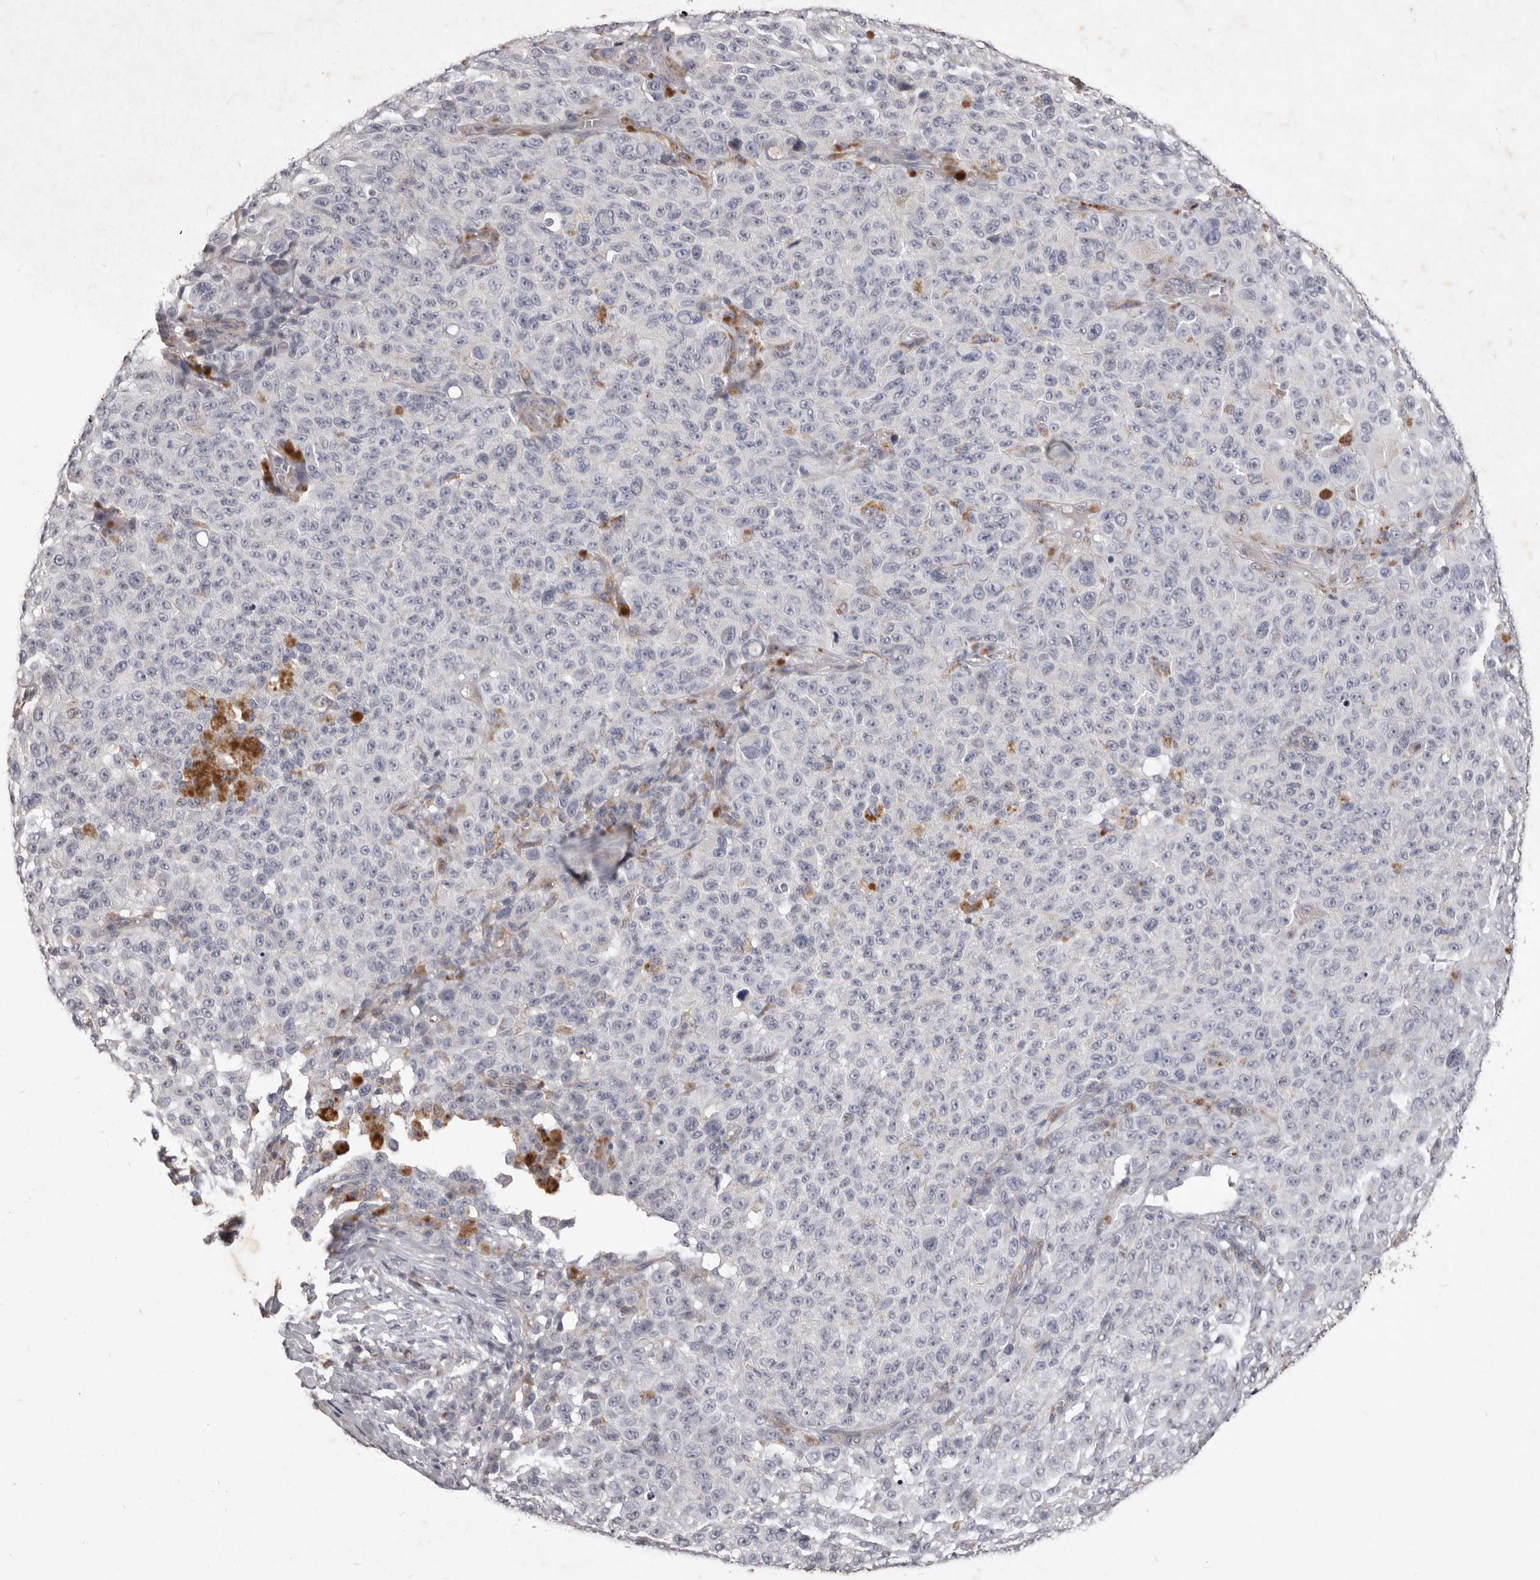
{"staining": {"intensity": "negative", "quantity": "none", "location": "none"}, "tissue": "melanoma", "cell_type": "Tumor cells", "image_type": "cancer", "snomed": [{"axis": "morphology", "description": "Malignant melanoma, NOS"}, {"axis": "topography", "description": "Skin"}], "caption": "IHC image of neoplastic tissue: human melanoma stained with DAB (3,3'-diaminobenzidine) demonstrates no significant protein expression in tumor cells. Brightfield microscopy of immunohistochemistry stained with DAB (3,3'-diaminobenzidine) (brown) and hematoxylin (blue), captured at high magnification.", "gene": "CXCL14", "patient": {"sex": "female", "age": 82}}